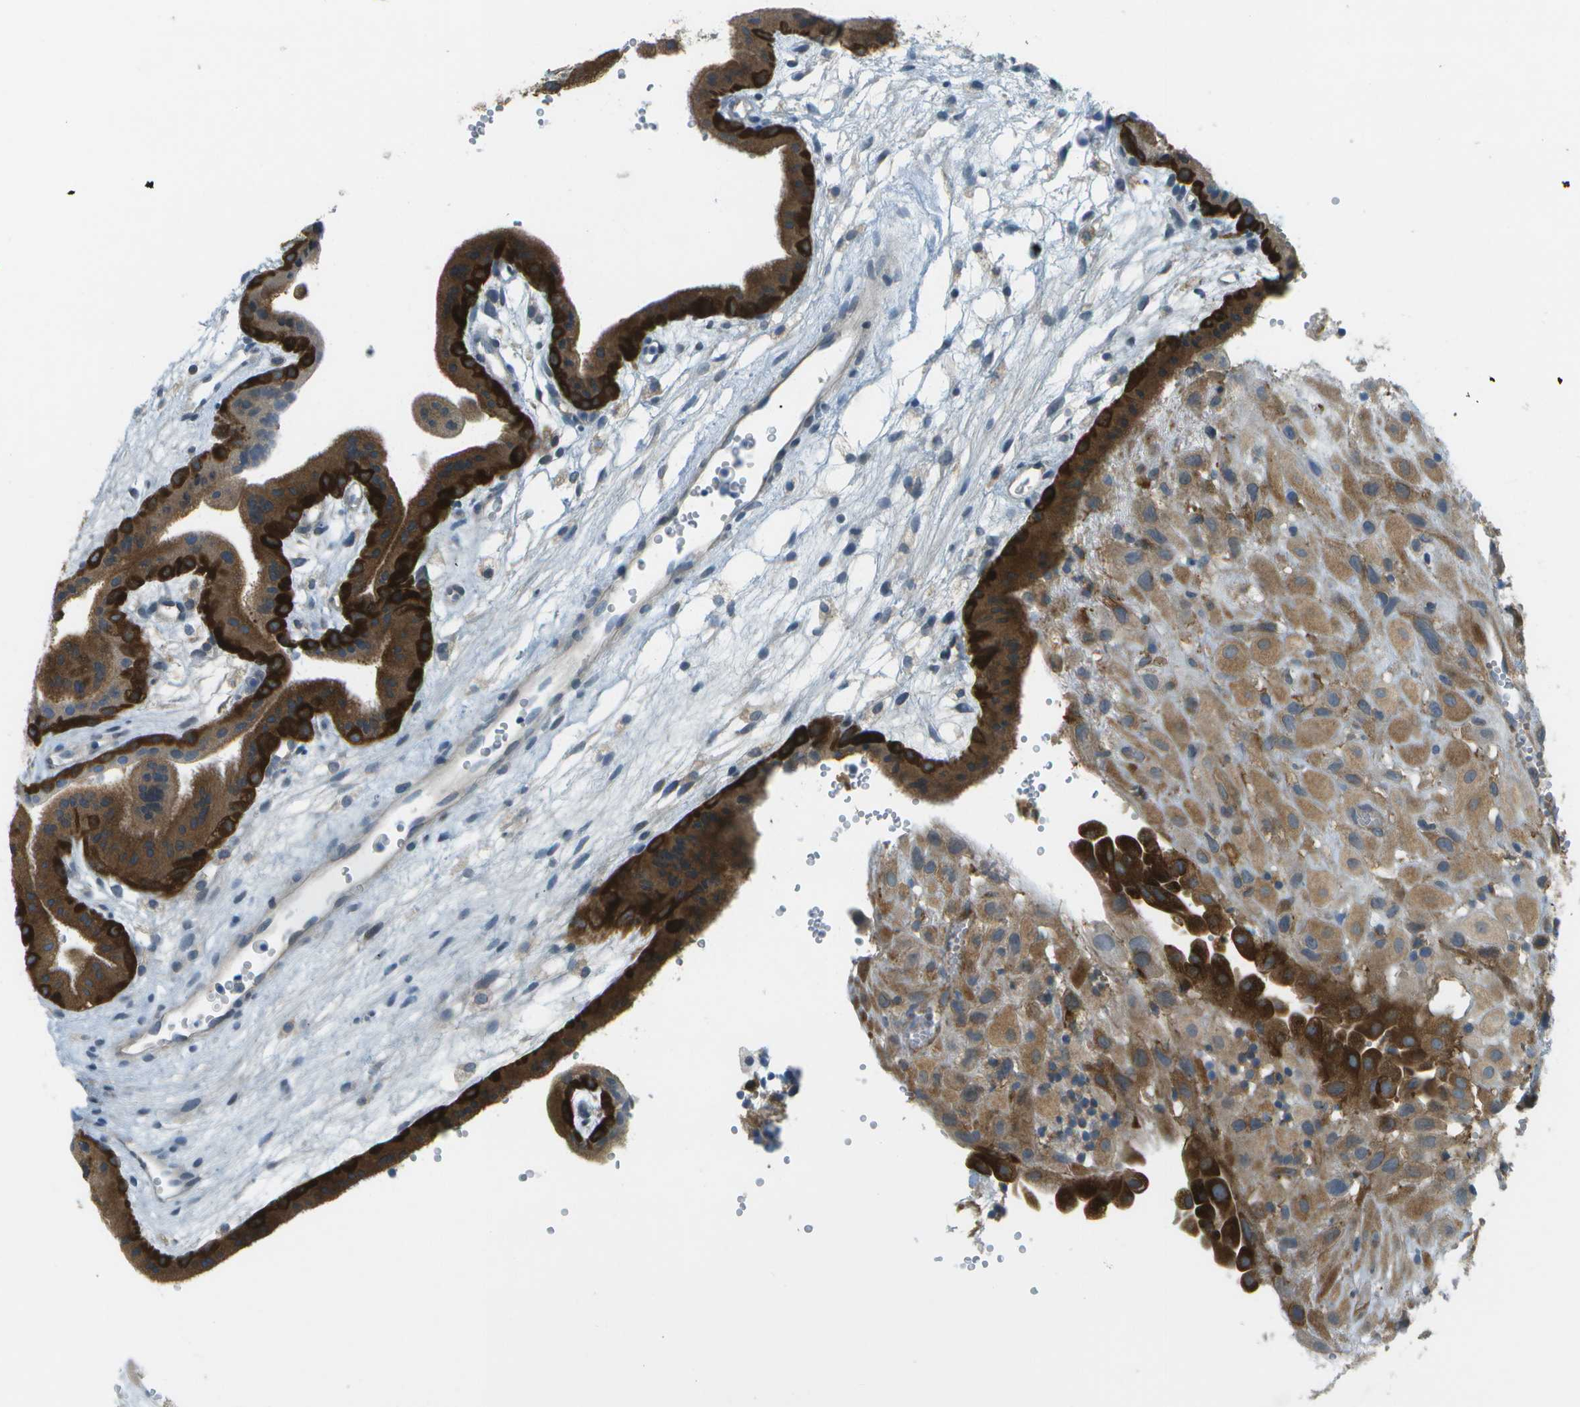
{"staining": {"intensity": "strong", "quantity": "25%-75%", "location": "cytoplasmic/membranous"}, "tissue": "placenta", "cell_type": "Decidual cells", "image_type": "normal", "snomed": [{"axis": "morphology", "description": "Normal tissue, NOS"}, {"axis": "topography", "description": "Placenta"}], "caption": "IHC (DAB (3,3'-diaminobenzidine)) staining of unremarkable human placenta exhibits strong cytoplasmic/membranous protein expression in approximately 25%-75% of decidual cells. (DAB = brown stain, brightfield microscopy at high magnification).", "gene": "WNK2", "patient": {"sex": "female", "age": 18}}